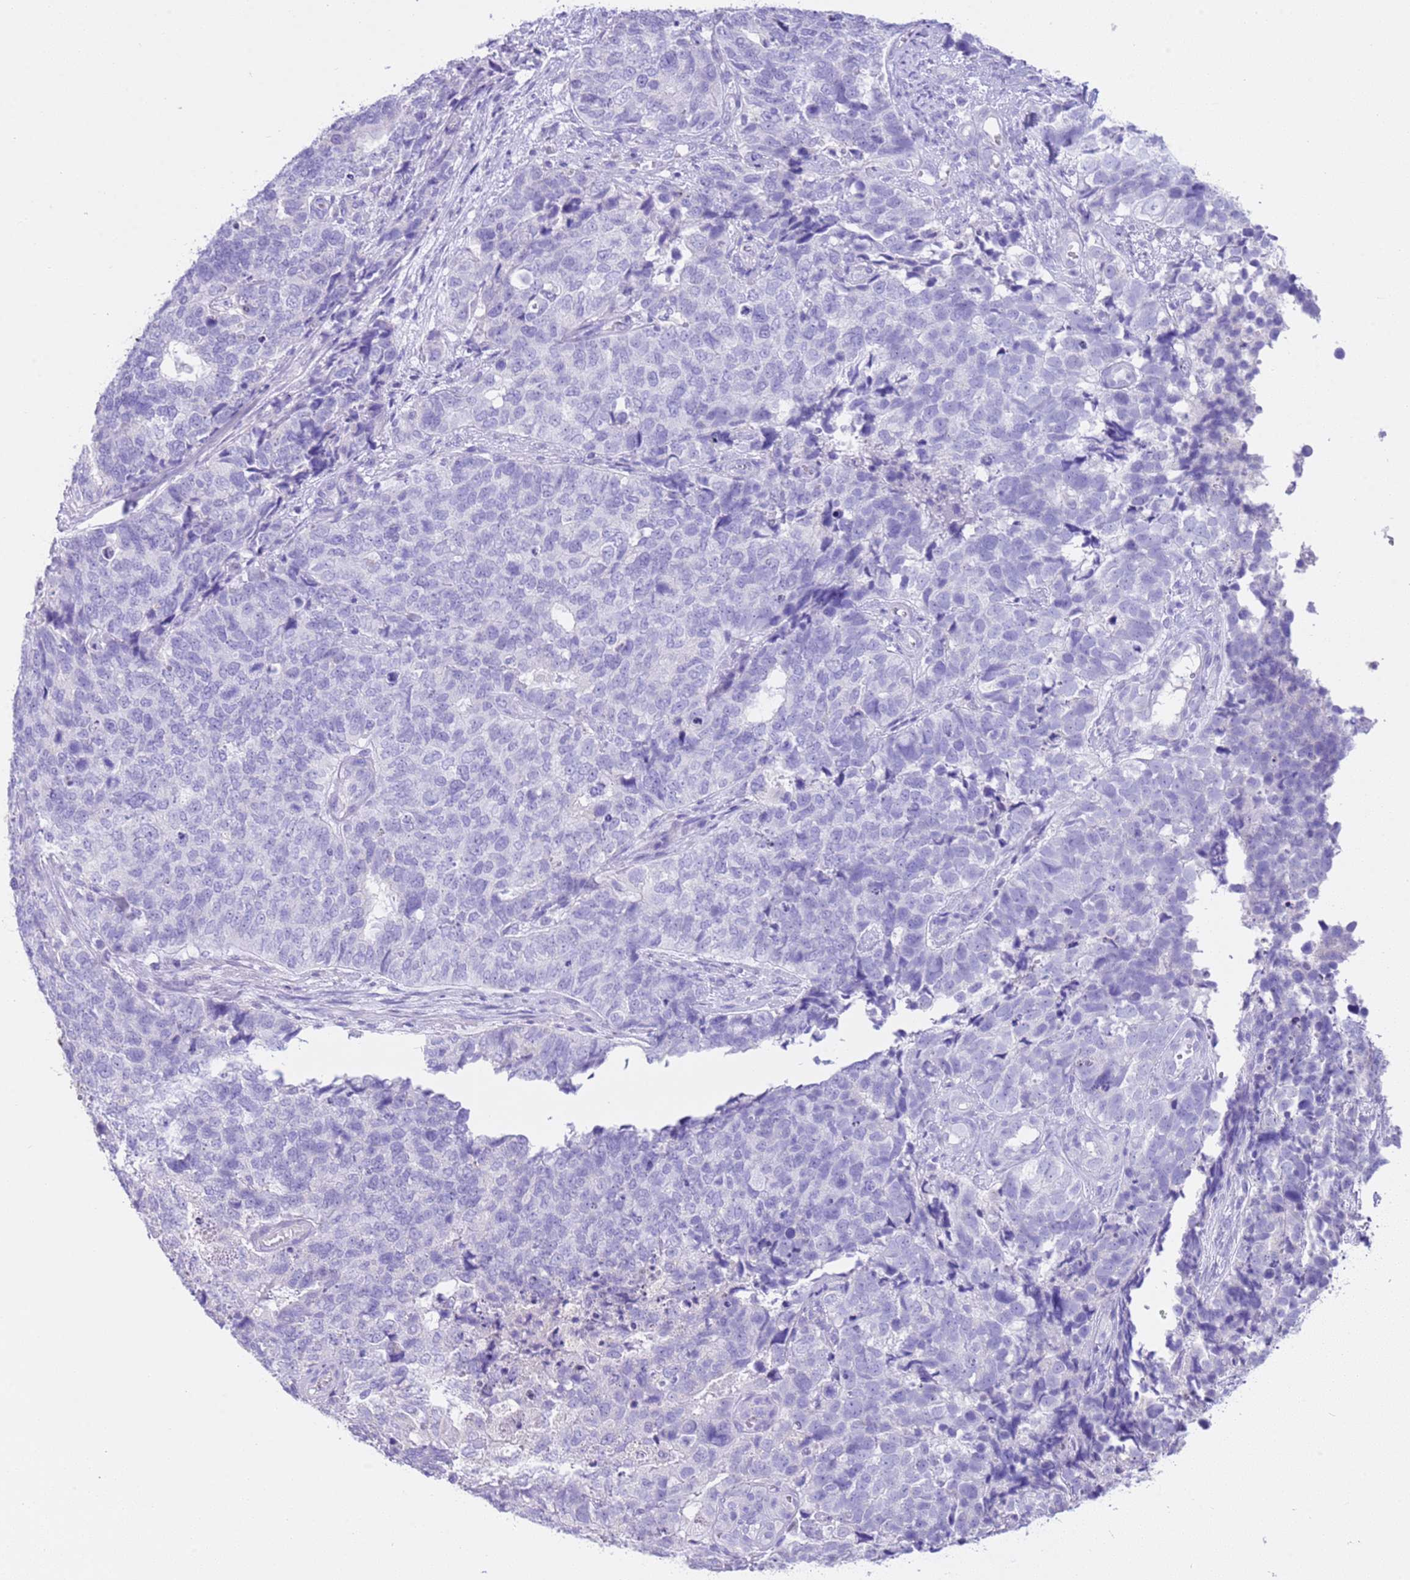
{"staining": {"intensity": "negative", "quantity": "none", "location": "none"}, "tissue": "cervical cancer", "cell_type": "Tumor cells", "image_type": "cancer", "snomed": [{"axis": "morphology", "description": "Squamous cell carcinoma, NOS"}, {"axis": "topography", "description": "Cervix"}], "caption": "Immunohistochemical staining of human cervical squamous cell carcinoma reveals no significant positivity in tumor cells.", "gene": "CPB1", "patient": {"sex": "female", "age": 63}}